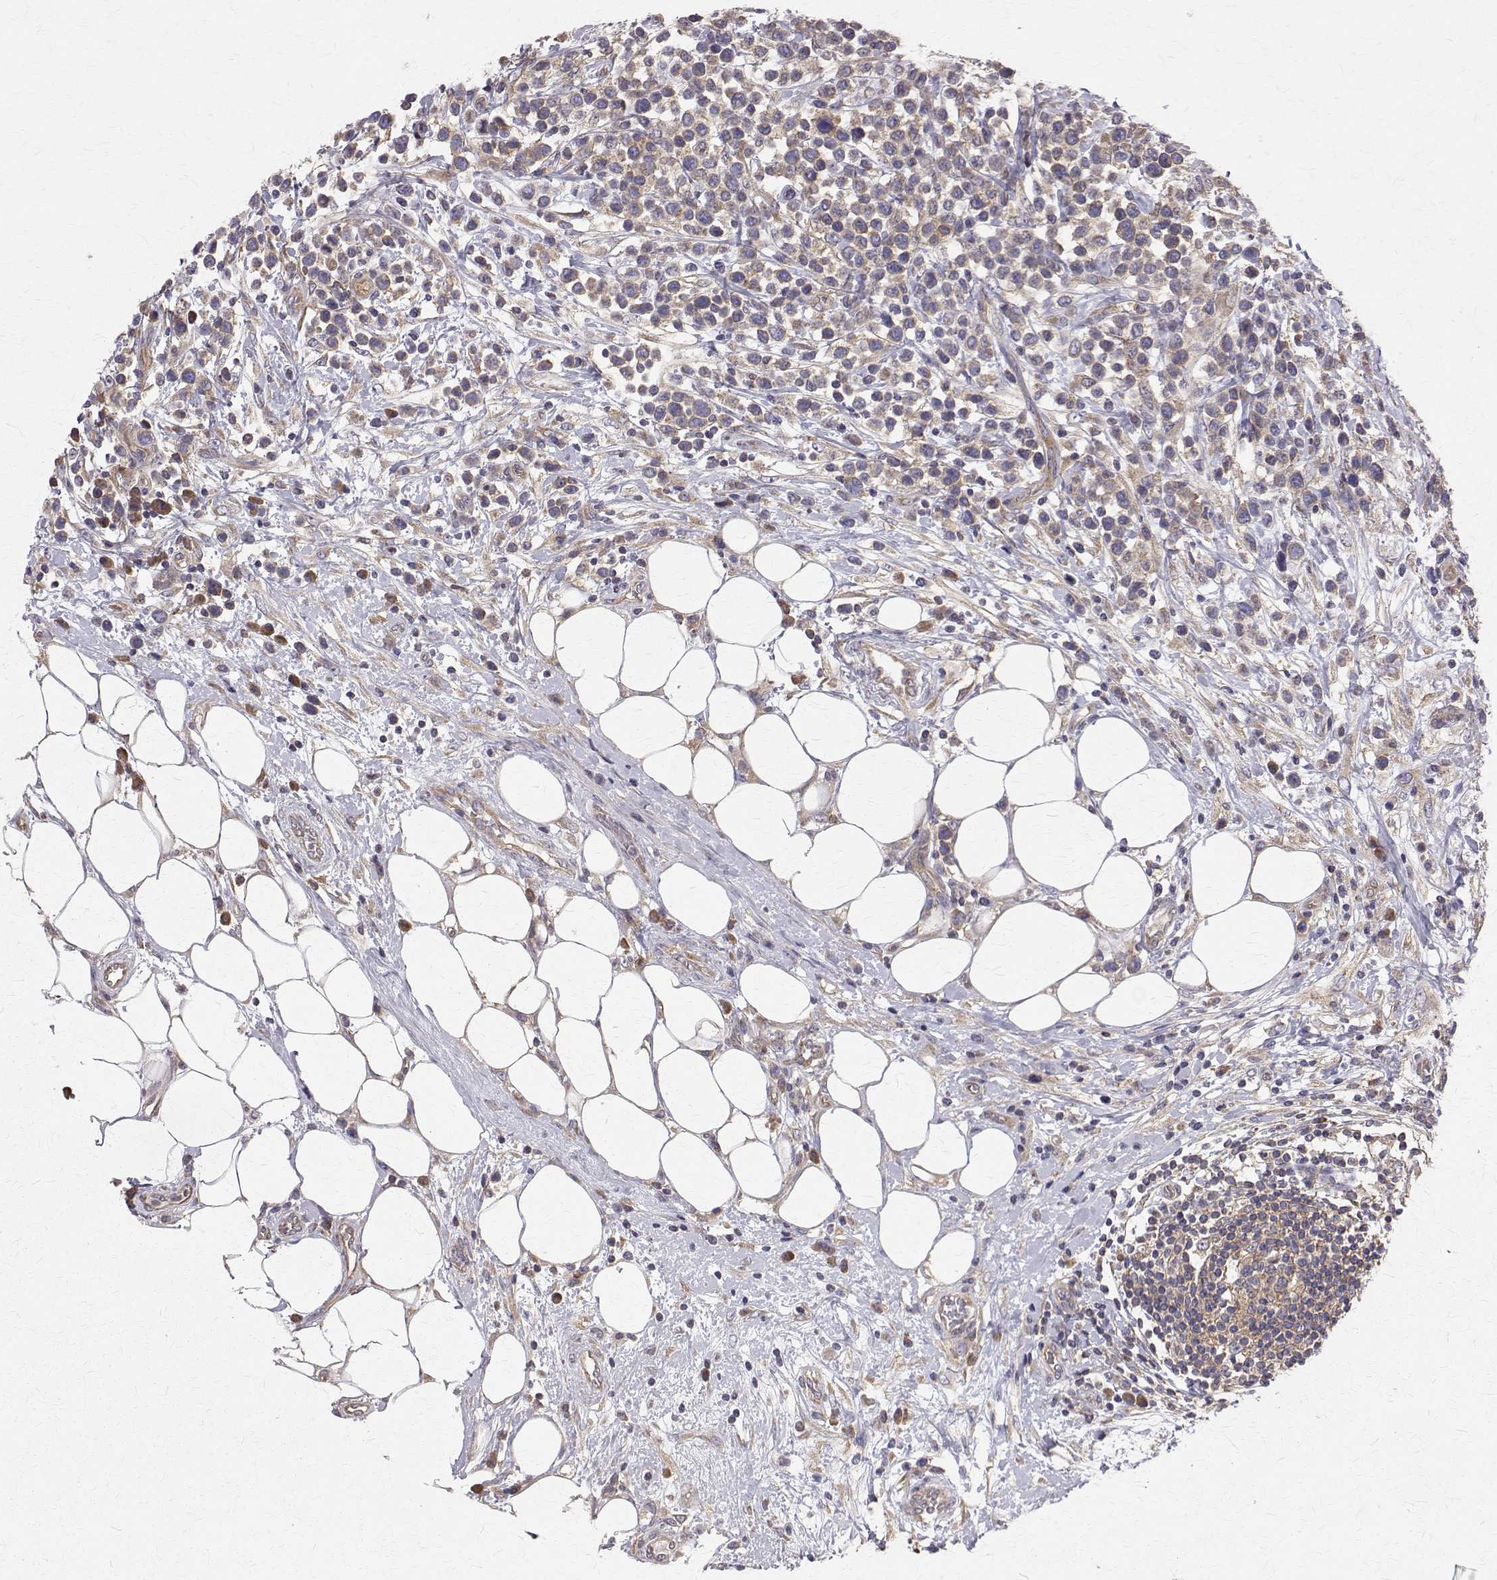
{"staining": {"intensity": "weak", "quantity": "25%-75%", "location": "cytoplasmic/membranous"}, "tissue": "lymphoma", "cell_type": "Tumor cells", "image_type": "cancer", "snomed": [{"axis": "morphology", "description": "Malignant lymphoma, non-Hodgkin's type, High grade"}, {"axis": "topography", "description": "Soft tissue"}], "caption": "Protein expression by immunohistochemistry reveals weak cytoplasmic/membranous staining in about 25%-75% of tumor cells in high-grade malignant lymphoma, non-Hodgkin's type.", "gene": "FARSB", "patient": {"sex": "female", "age": 56}}